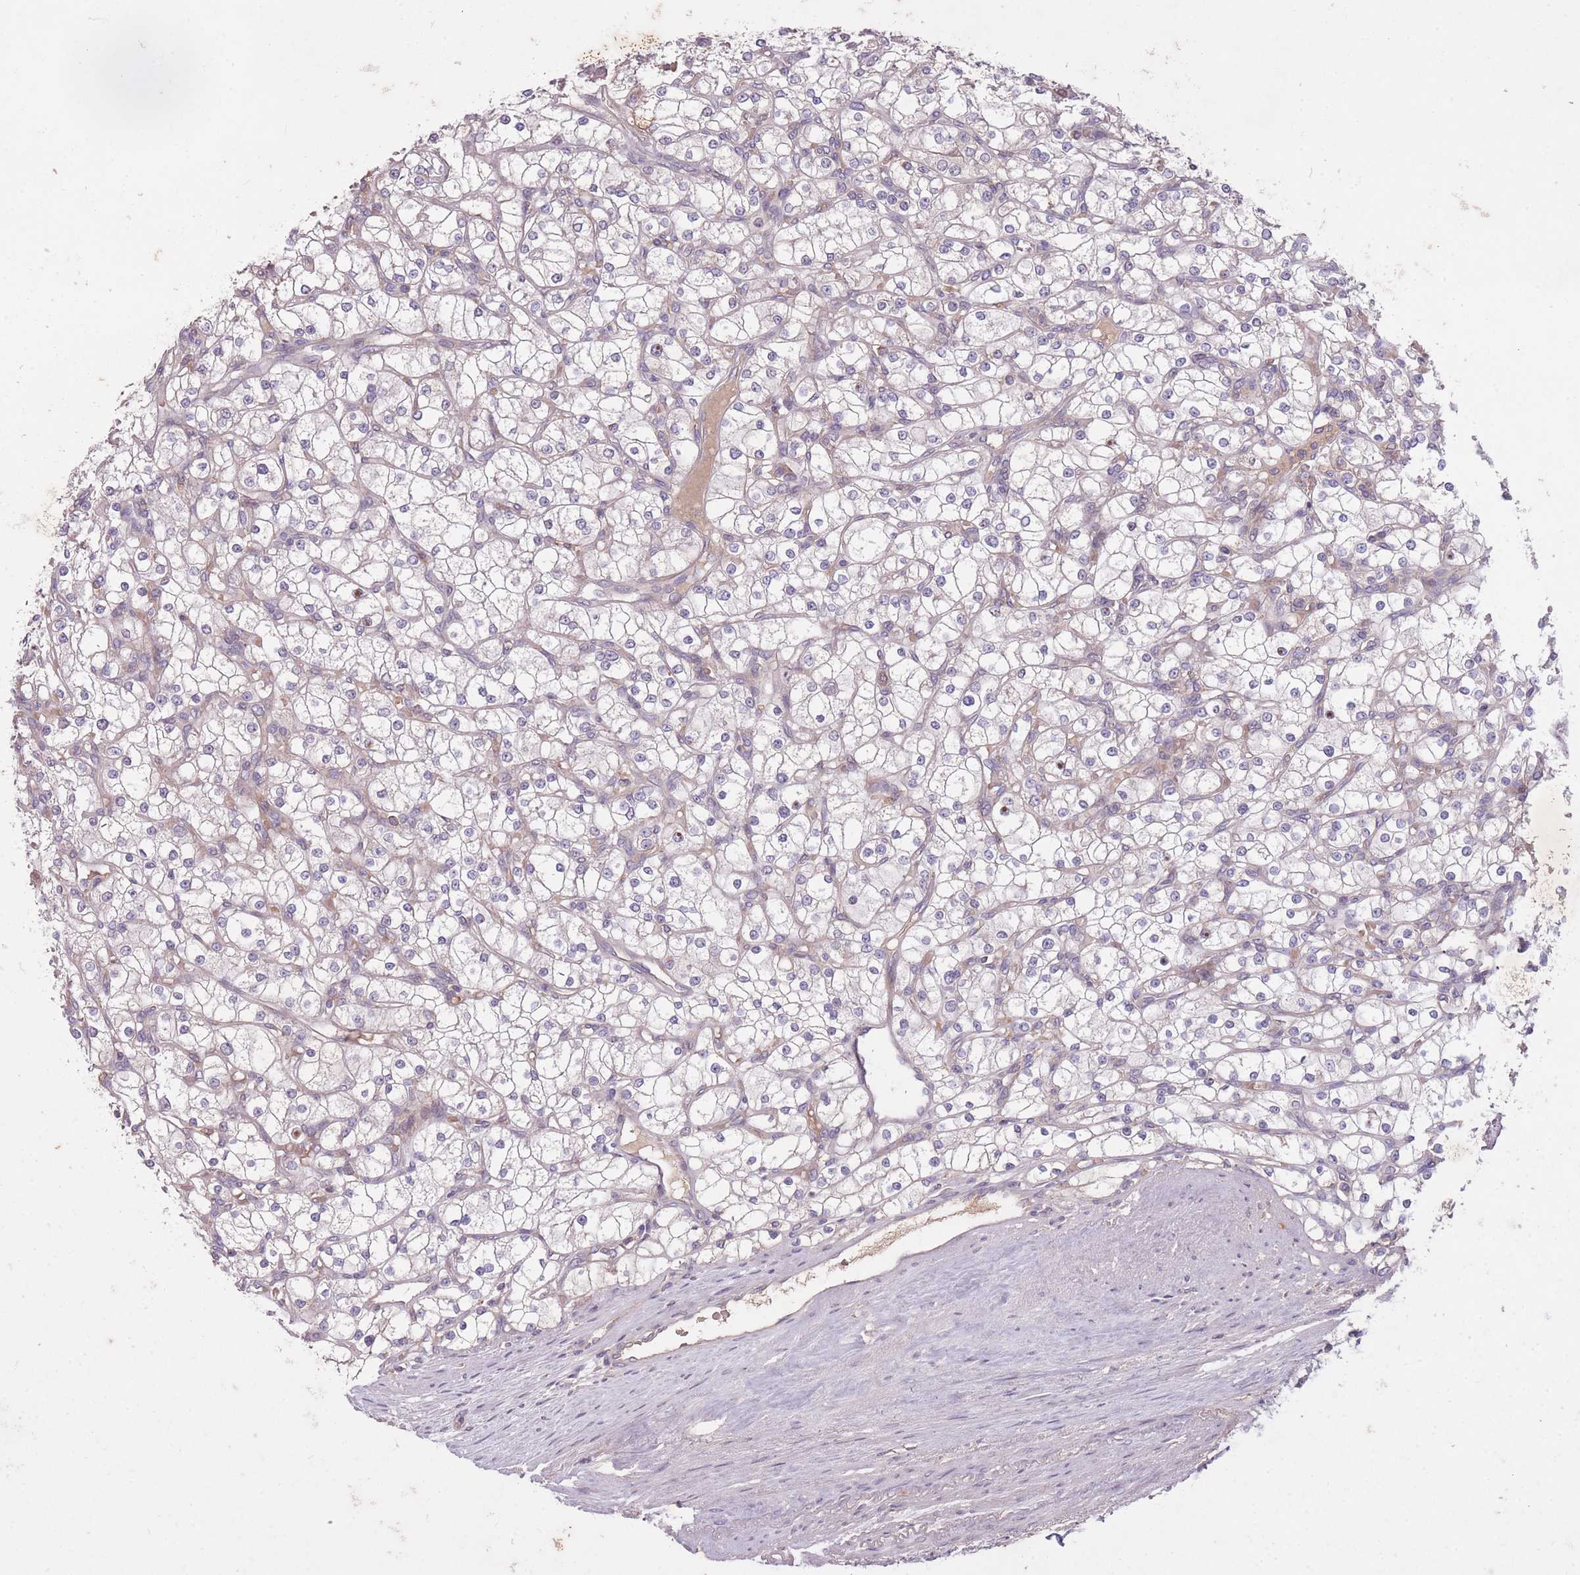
{"staining": {"intensity": "negative", "quantity": "none", "location": "none"}, "tissue": "renal cancer", "cell_type": "Tumor cells", "image_type": "cancer", "snomed": [{"axis": "morphology", "description": "Adenocarcinoma, NOS"}, {"axis": "topography", "description": "Kidney"}], "caption": "Tumor cells show no significant protein positivity in renal cancer (adenocarcinoma). (Brightfield microscopy of DAB immunohistochemistry (IHC) at high magnification).", "gene": "OR2V2", "patient": {"sex": "male", "age": 80}}